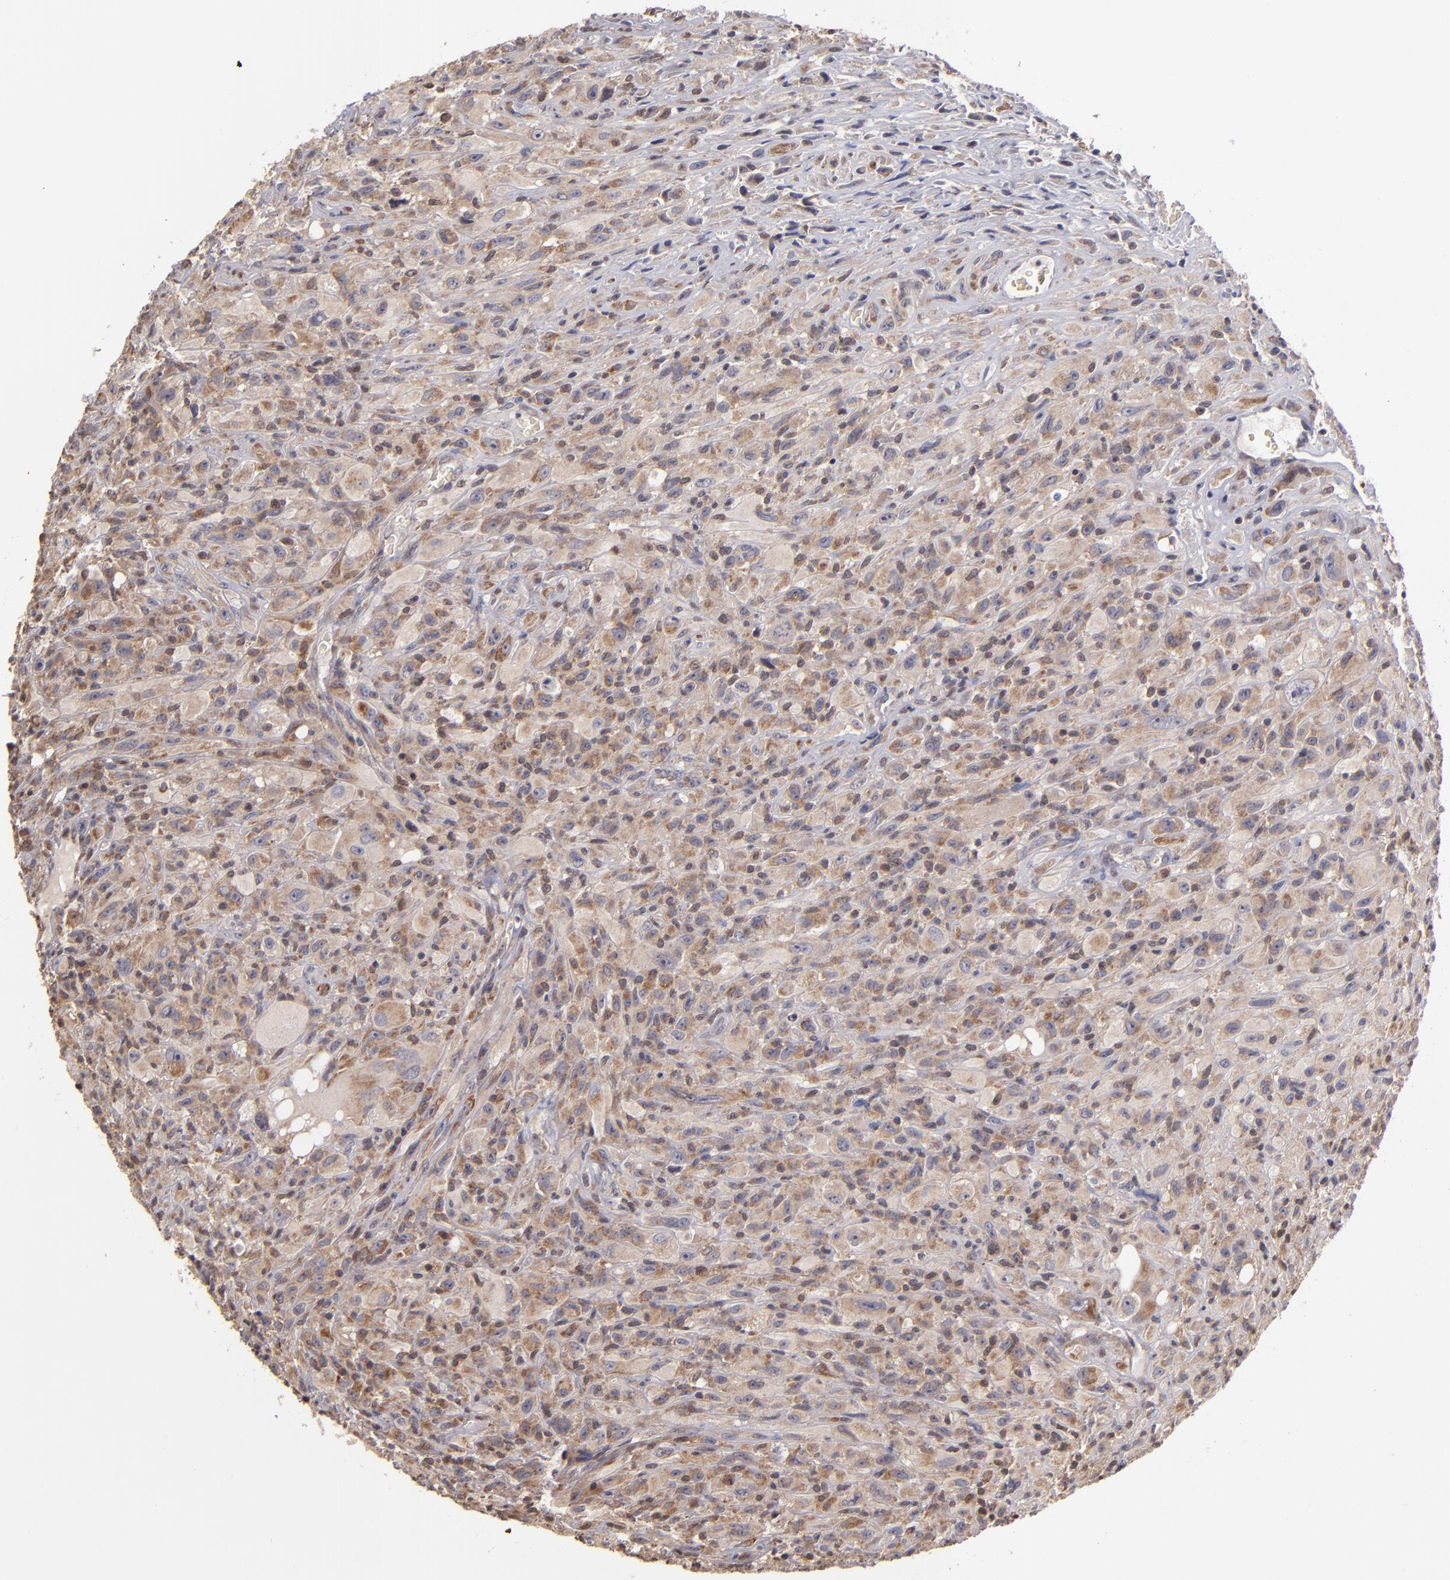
{"staining": {"intensity": "weak", "quantity": ">75%", "location": "cytoplasmic/membranous"}, "tissue": "glioma", "cell_type": "Tumor cells", "image_type": "cancer", "snomed": [{"axis": "morphology", "description": "Glioma, malignant, High grade"}, {"axis": "topography", "description": "Brain"}], "caption": "Protein staining of malignant glioma (high-grade) tissue displays weak cytoplasmic/membranous positivity in about >75% of tumor cells.", "gene": "CASP1", "patient": {"sex": "male", "age": 48}}